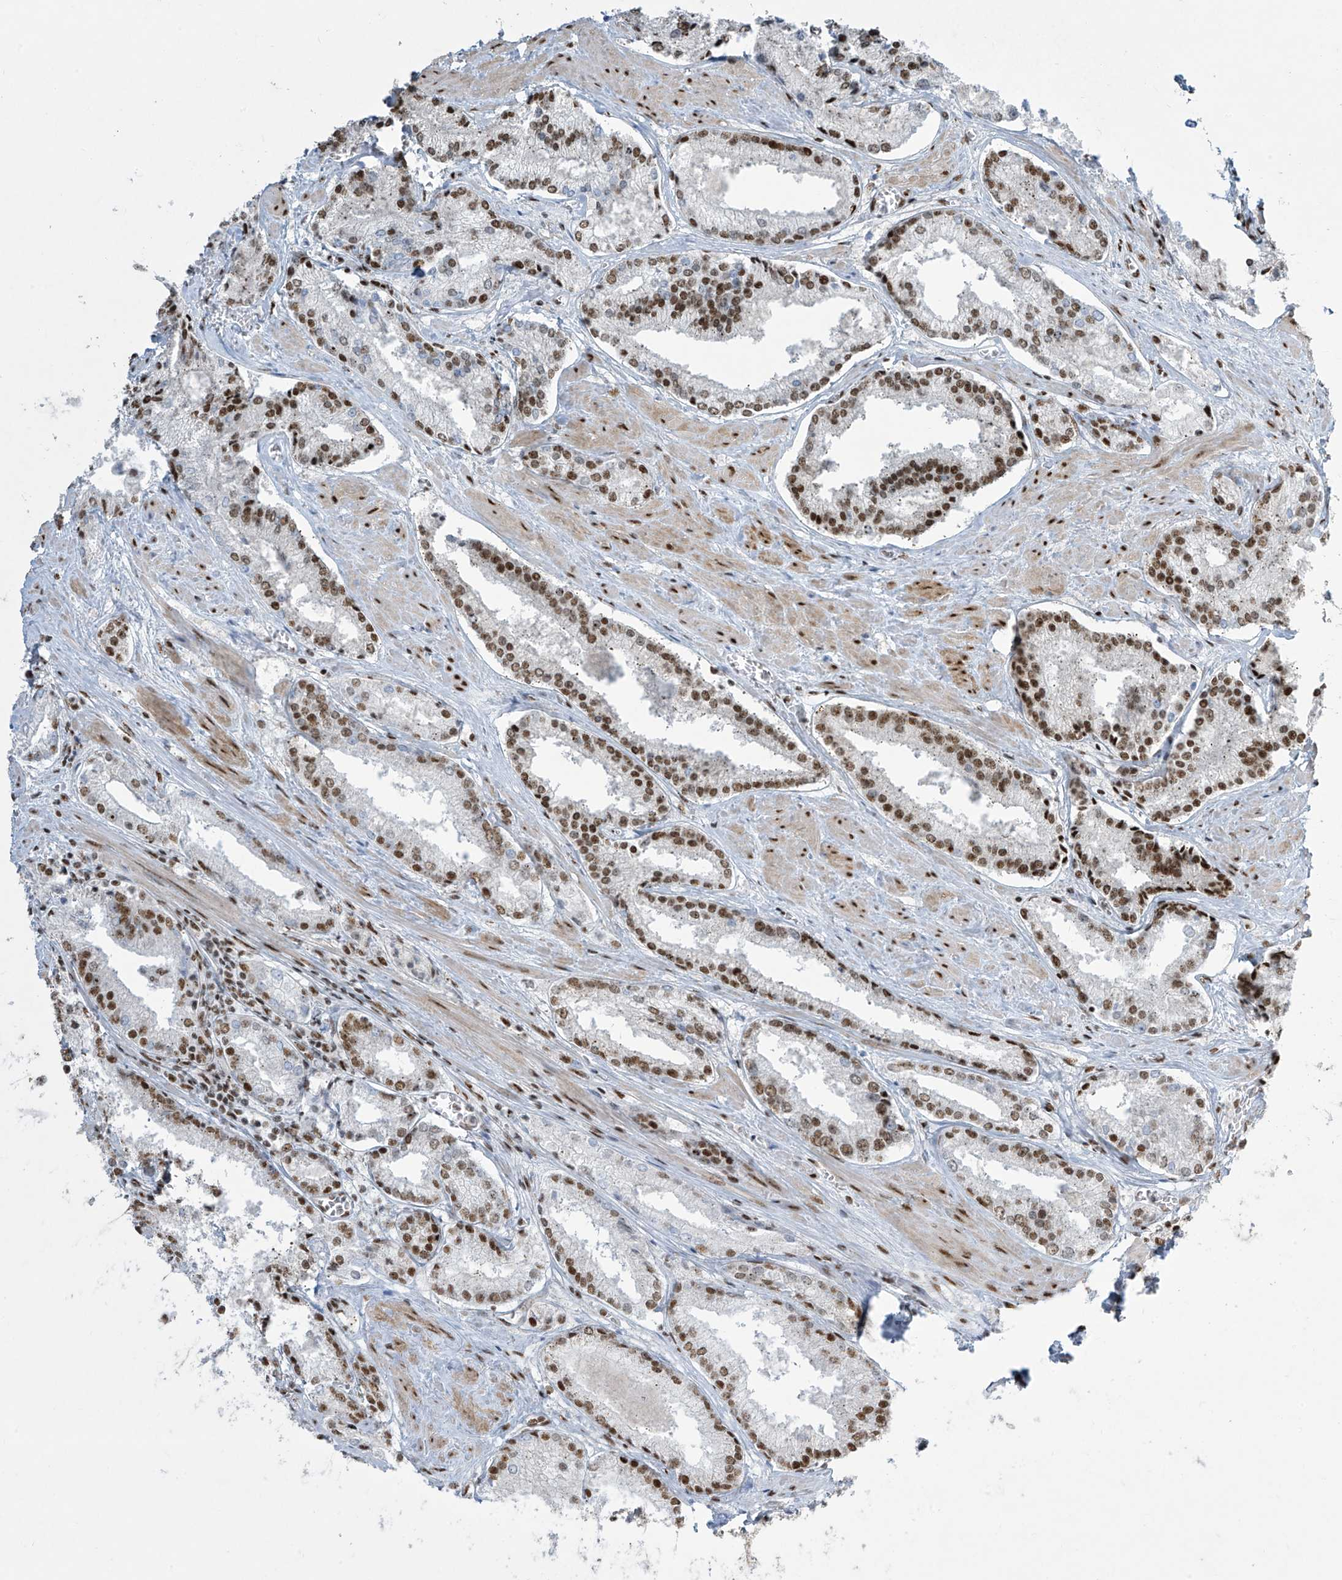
{"staining": {"intensity": "strong", "quantity": ">75%", "location": "nuclear"}, "tissue": "prostate cancer", "cell_type": "Tumor cells", "image_type": "cancer", "snomed": [{"axis": "morphology", "description": "Adenocarcinoma, Low grade"}, {"axis": "topography", "description": "Prostate"}], "caption": "Tumor cells show high levels of strong nuclear positivity in about >75% of cells in prostate cancer. (brown staining indicates protein expression, while blue staining denotes nuclei).", "gene": "MS4A6A", "patient": {"sex": "male", "age": 54}}